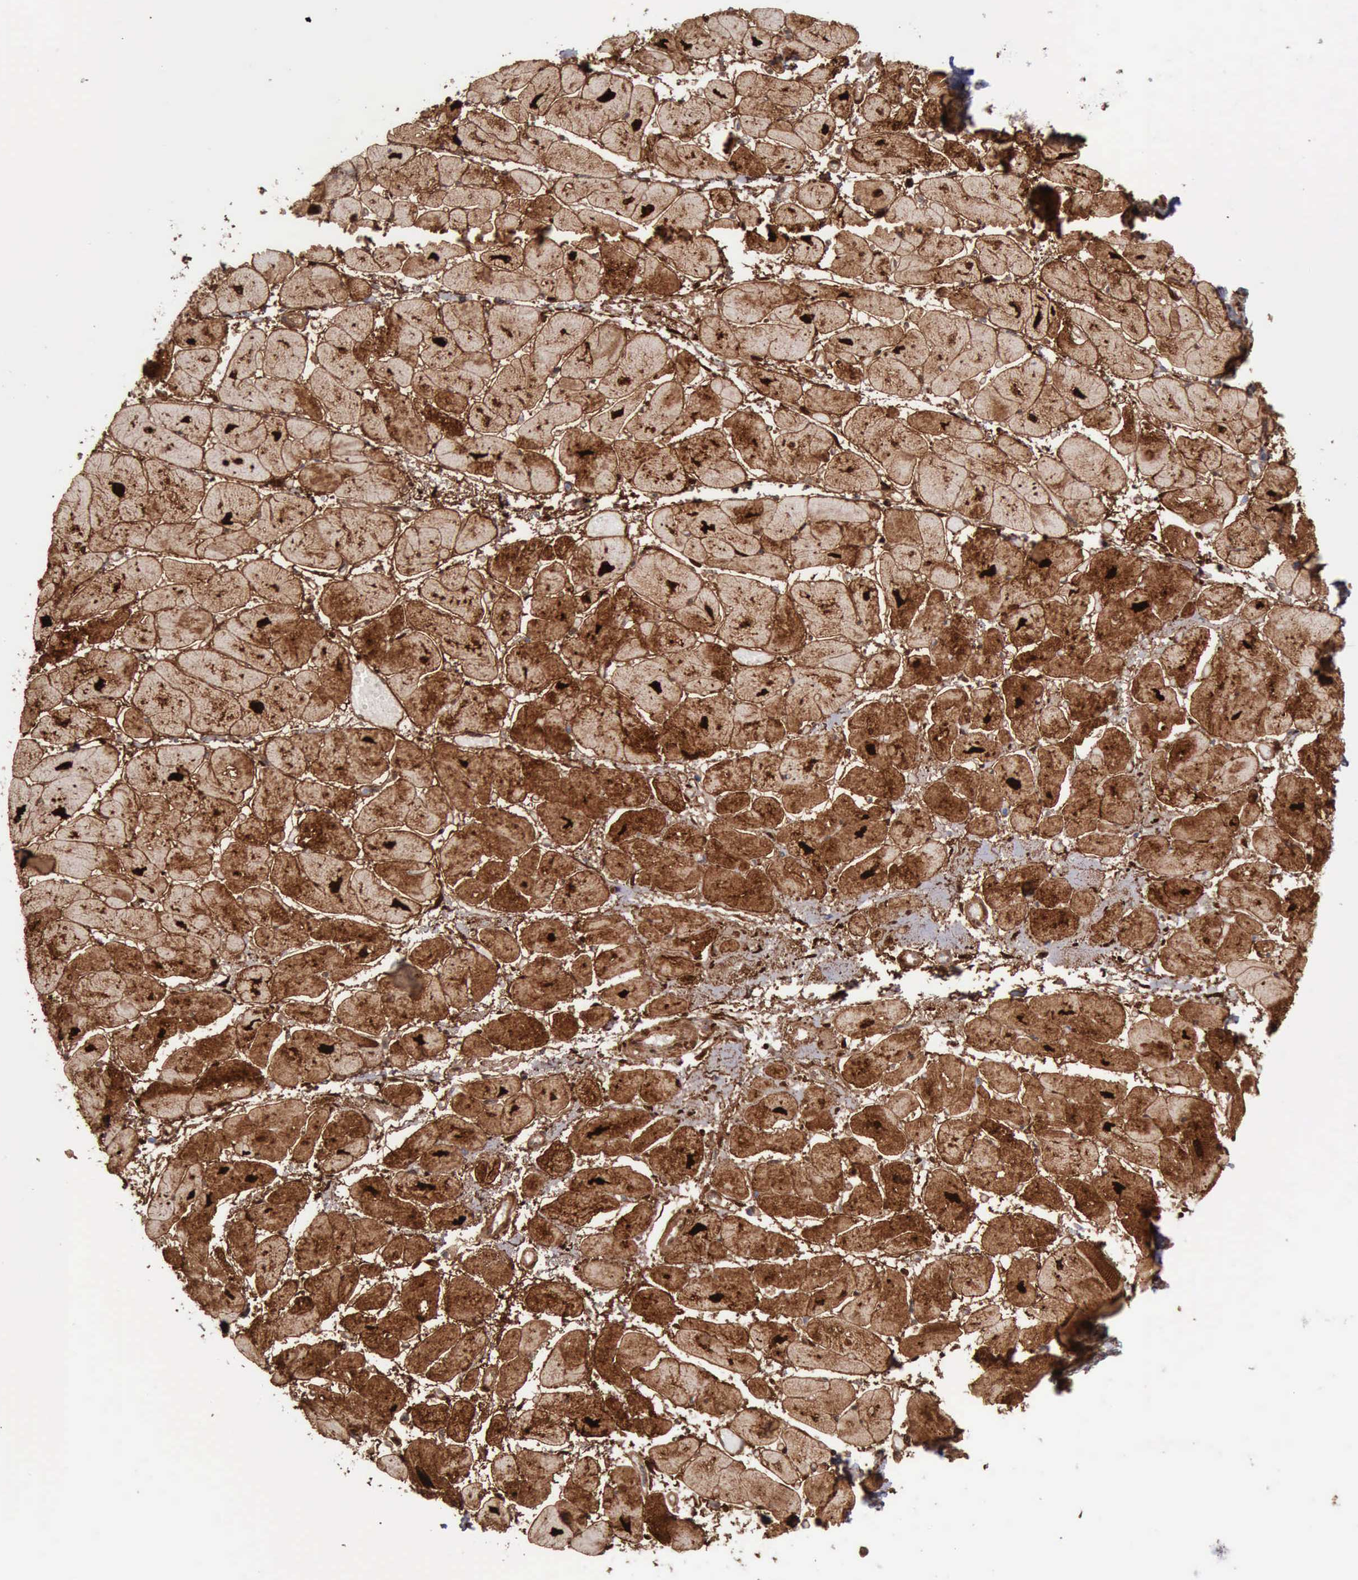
{"staining": {"intensity": "strong", "quantity": ">75%", "location": "cytoplasmic/membranous,nuclear"}, "tissue": "heart muscle", "cell_type": "Cardiomyocytes", "image_type": "normal", "snomed": [{"axis": "morphology", "description": "Normal tissue, NOS"}, {"axis": "topography", "description": "Heart"}], "caption": "The immunohistochemical stain highlights strong cytoplasmic/membranous,nuclear staining in cardiomyocytes of unremarkable heart muscle.", "gene": "FHL1", "patient": {"sex": "female", "age": 54}}